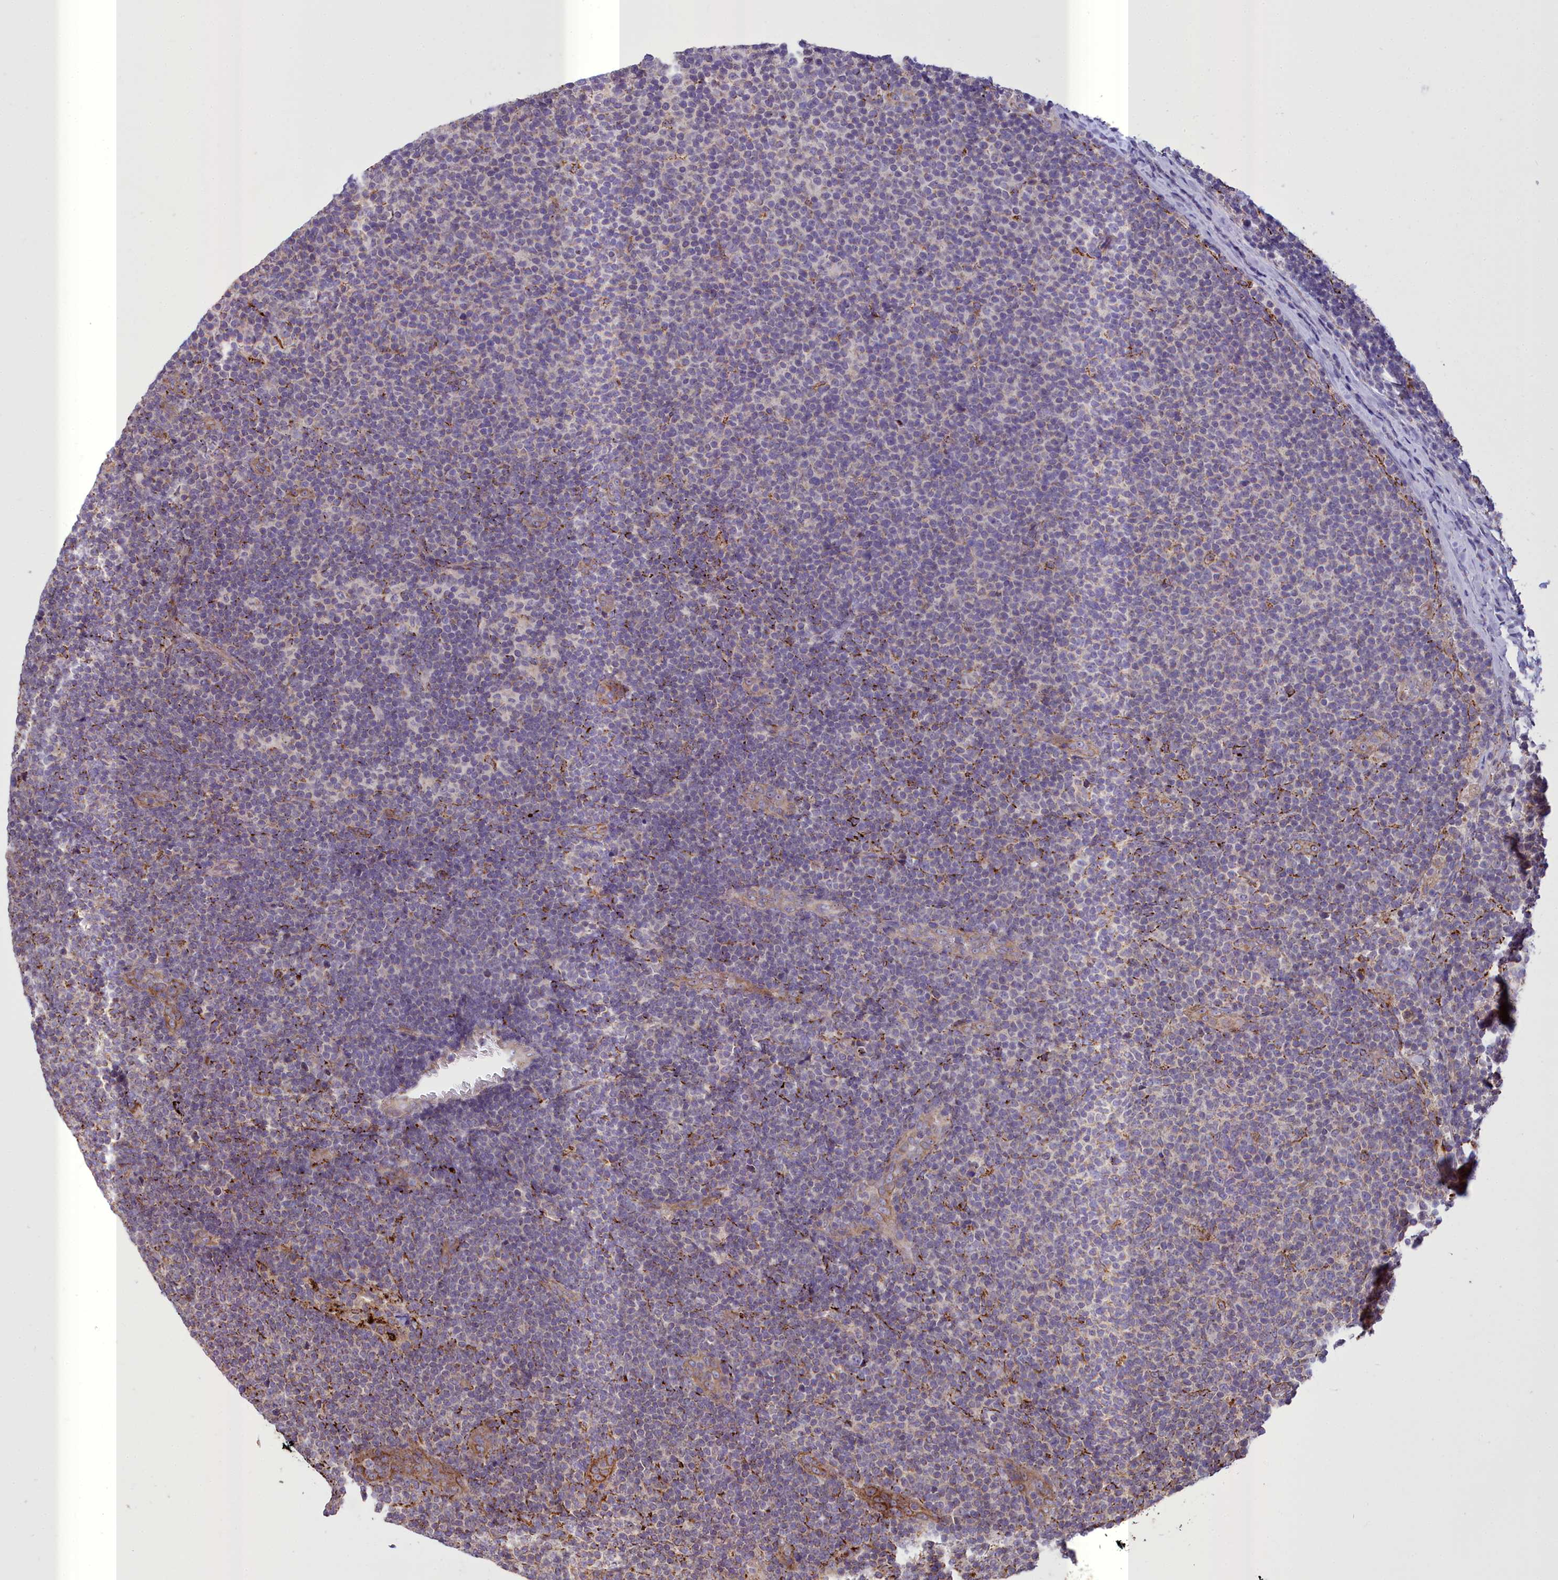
{"staining": {"intensity": "weak", "quantity": "<25%", "location": "cytoplasmic/membranous"}, "tissue": "lymphoma", "cell_type": "Tumor cells", "image_type": "cancer", "snomed": [{"axis": "morphology", "description": "Malignant lymphoma, non-Hodgkin's type, Low grade"}, {"axis": "topography", "description": "Lymph node"}], "caption": "Immunohistochemical staining of lymphoma demonstrates no significant expression in tumor cells.", "gene": "TBC1D24", "patient": {"sex": "male", "age": 66}}